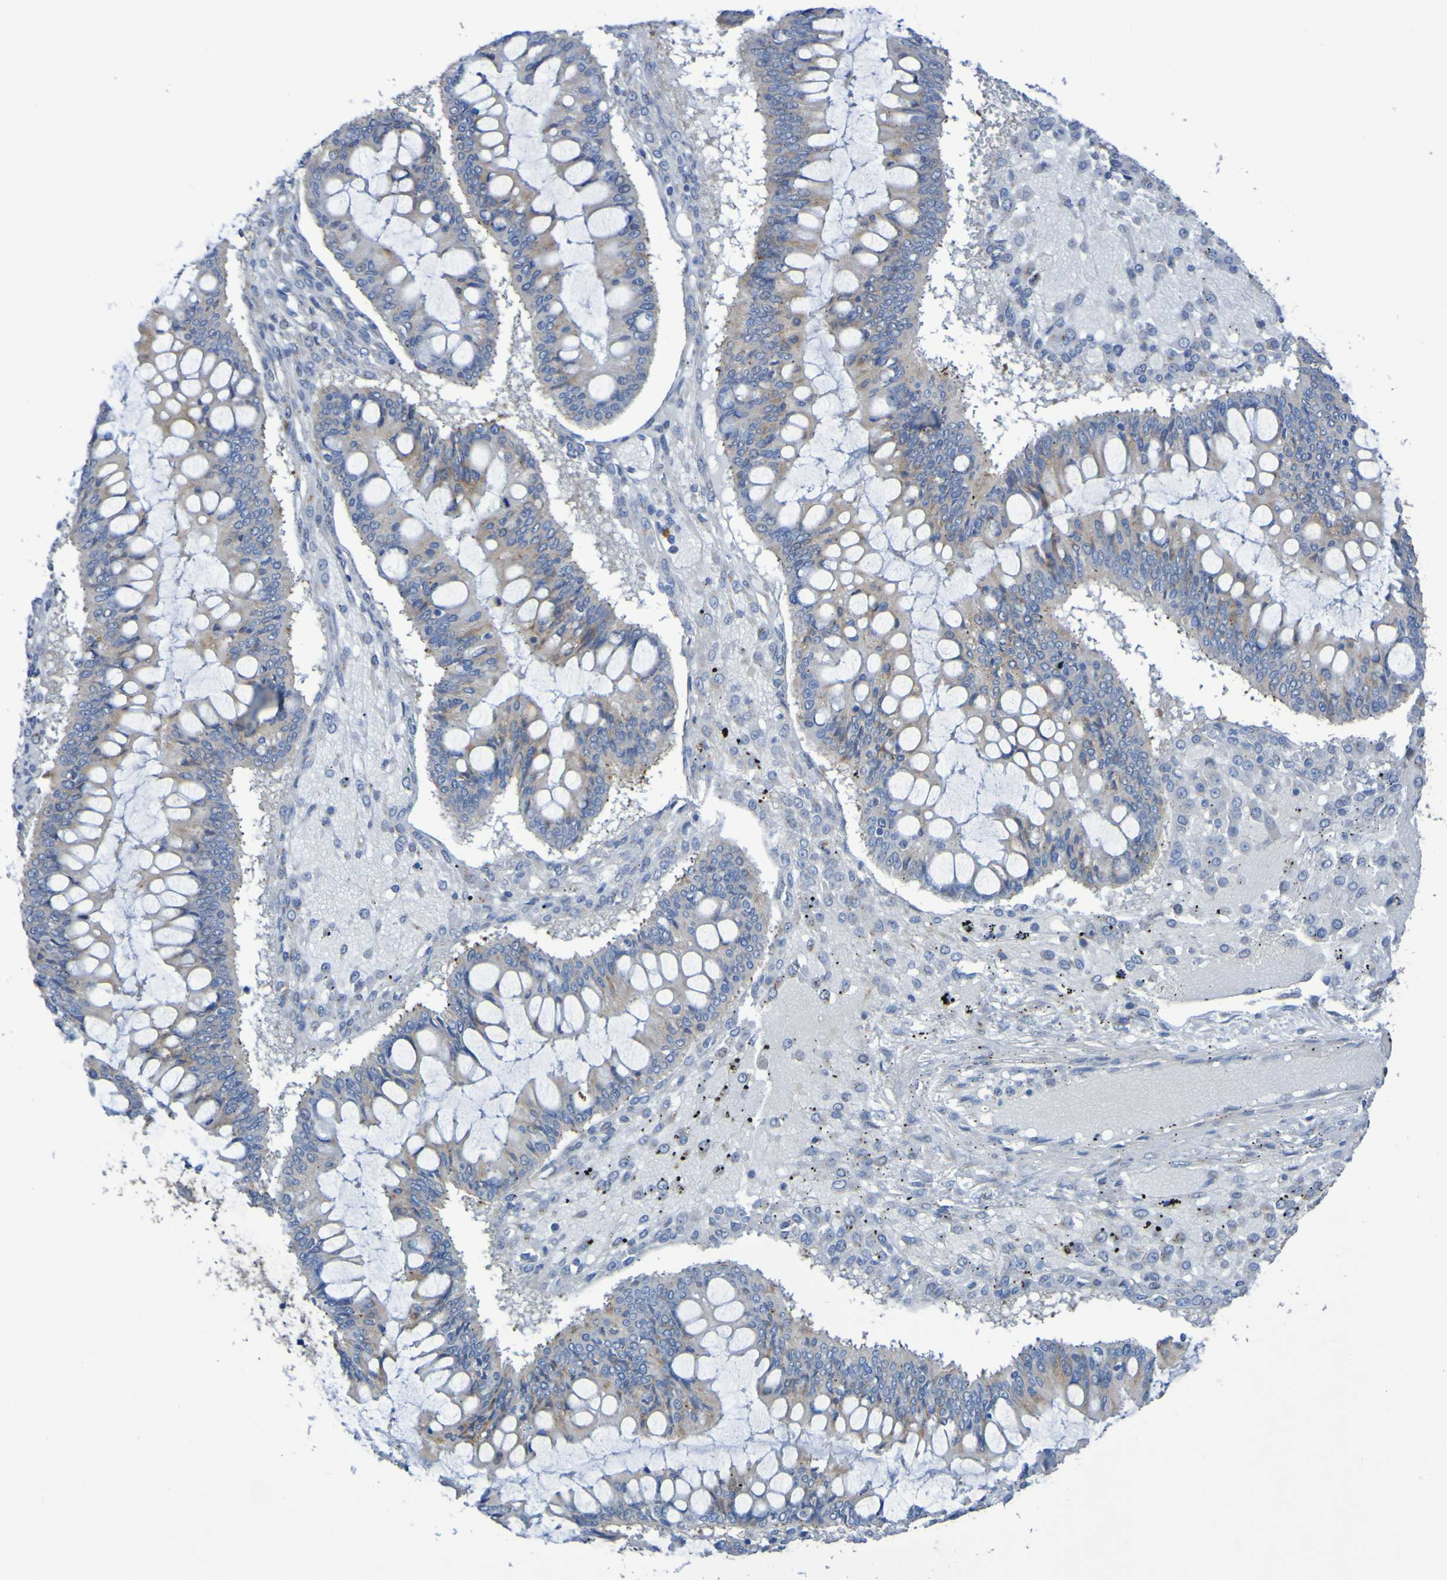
{"staining": {"intensity": "weak", "quantity": "<25%", "location": "cytoplasmic/membranous"}, "tissue": "ovarian cancer", "cell_type": "Tumor cells", "image_type": "cancer", "snomed": [{"axis": "morphology", "description": "Cystadenocarcinoma, mucinous, NOS"}, {"axis": "topography", "description": "Ovary"}], "caption": "The image demonstrates no staining of tumor cells in mucinous cystadenocarcinoma (ovarian).", "gene": "C11orf24", "patient": {"sex": "female", "age": 73}}